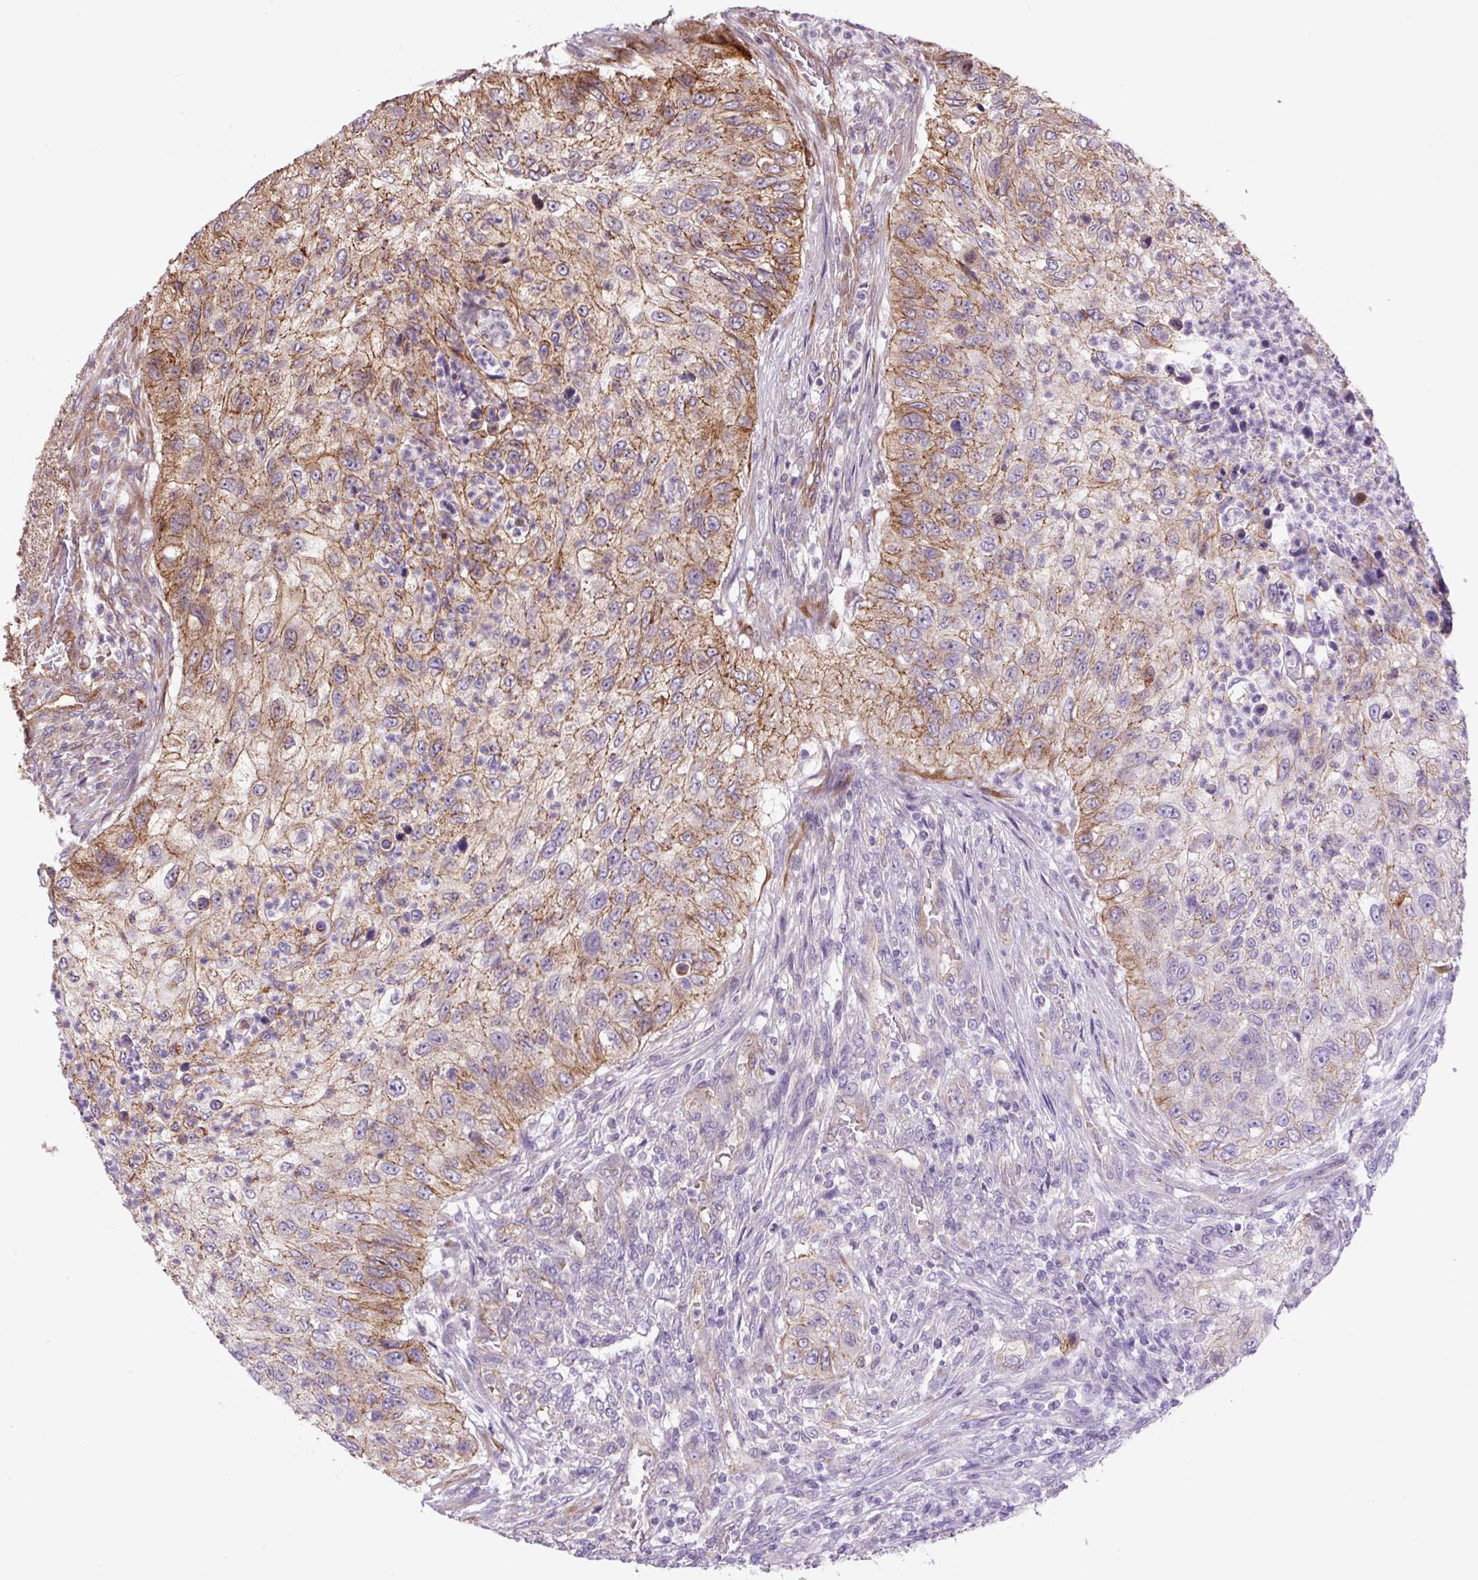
{"staining": {"intensity": "moderate", "quantity": "25%-75%", "location": "cytoplasmic/membranous"}, "tissue": "urothelial cancer", "cell_type": "Tumor cells", "image_type": "cancer", "snomed": [{"axis": "morphology", "description": "Urothelial carcinoma, High grade"}, {"axis": "topography", "description": "Urinary bladder"}], "caption": "A brown stain shows moderate cytoplasmic/membranous staining of a protein in urothelial cancer tumor cells.", "gene": "SEPTIN10", "patient": {"sex": "female", "age": 60}}